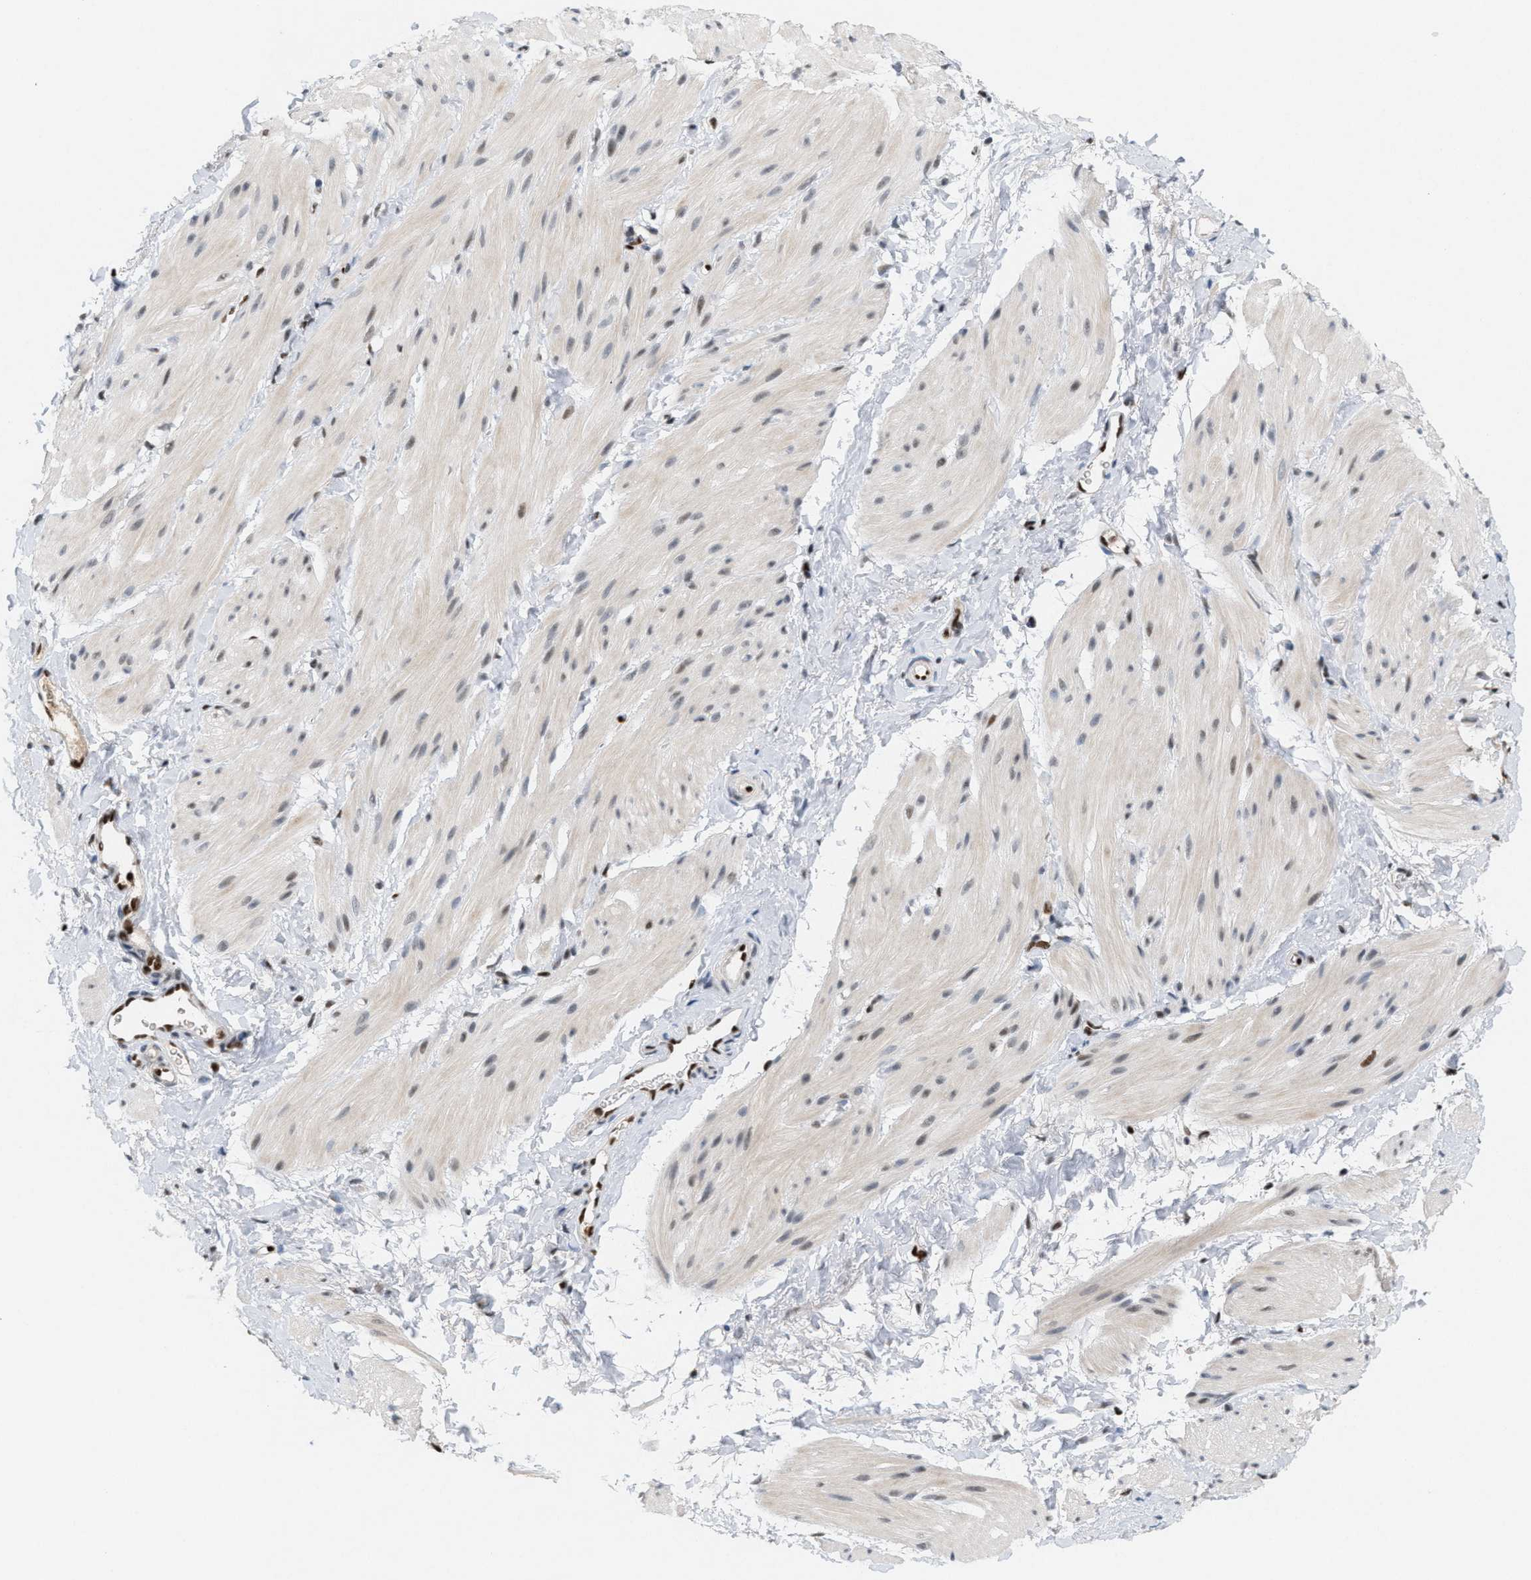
{"staining": {"intensity": "moderate", "quantity": "<25%", "location": "nuclear"}, "tissue": "smooth muscle", "cell_type": "Smooth muscle cells", "image_type": "normal", "snomed": [{"axis": "morphology", "description": "Normal tissue, NOS"}, {"axis": "topography", "description": "Smooth muscle"}], "caption": "Immunohistochemistry (IHC) micrograph of normal human smooth muscle stained for a protein (brown), which reveals low levels of moderate nuclear positivity in approximately <25% of smooth muscle cells.", "gene": "C17orf49", "patient": {"sex": "male", "age": 16}}